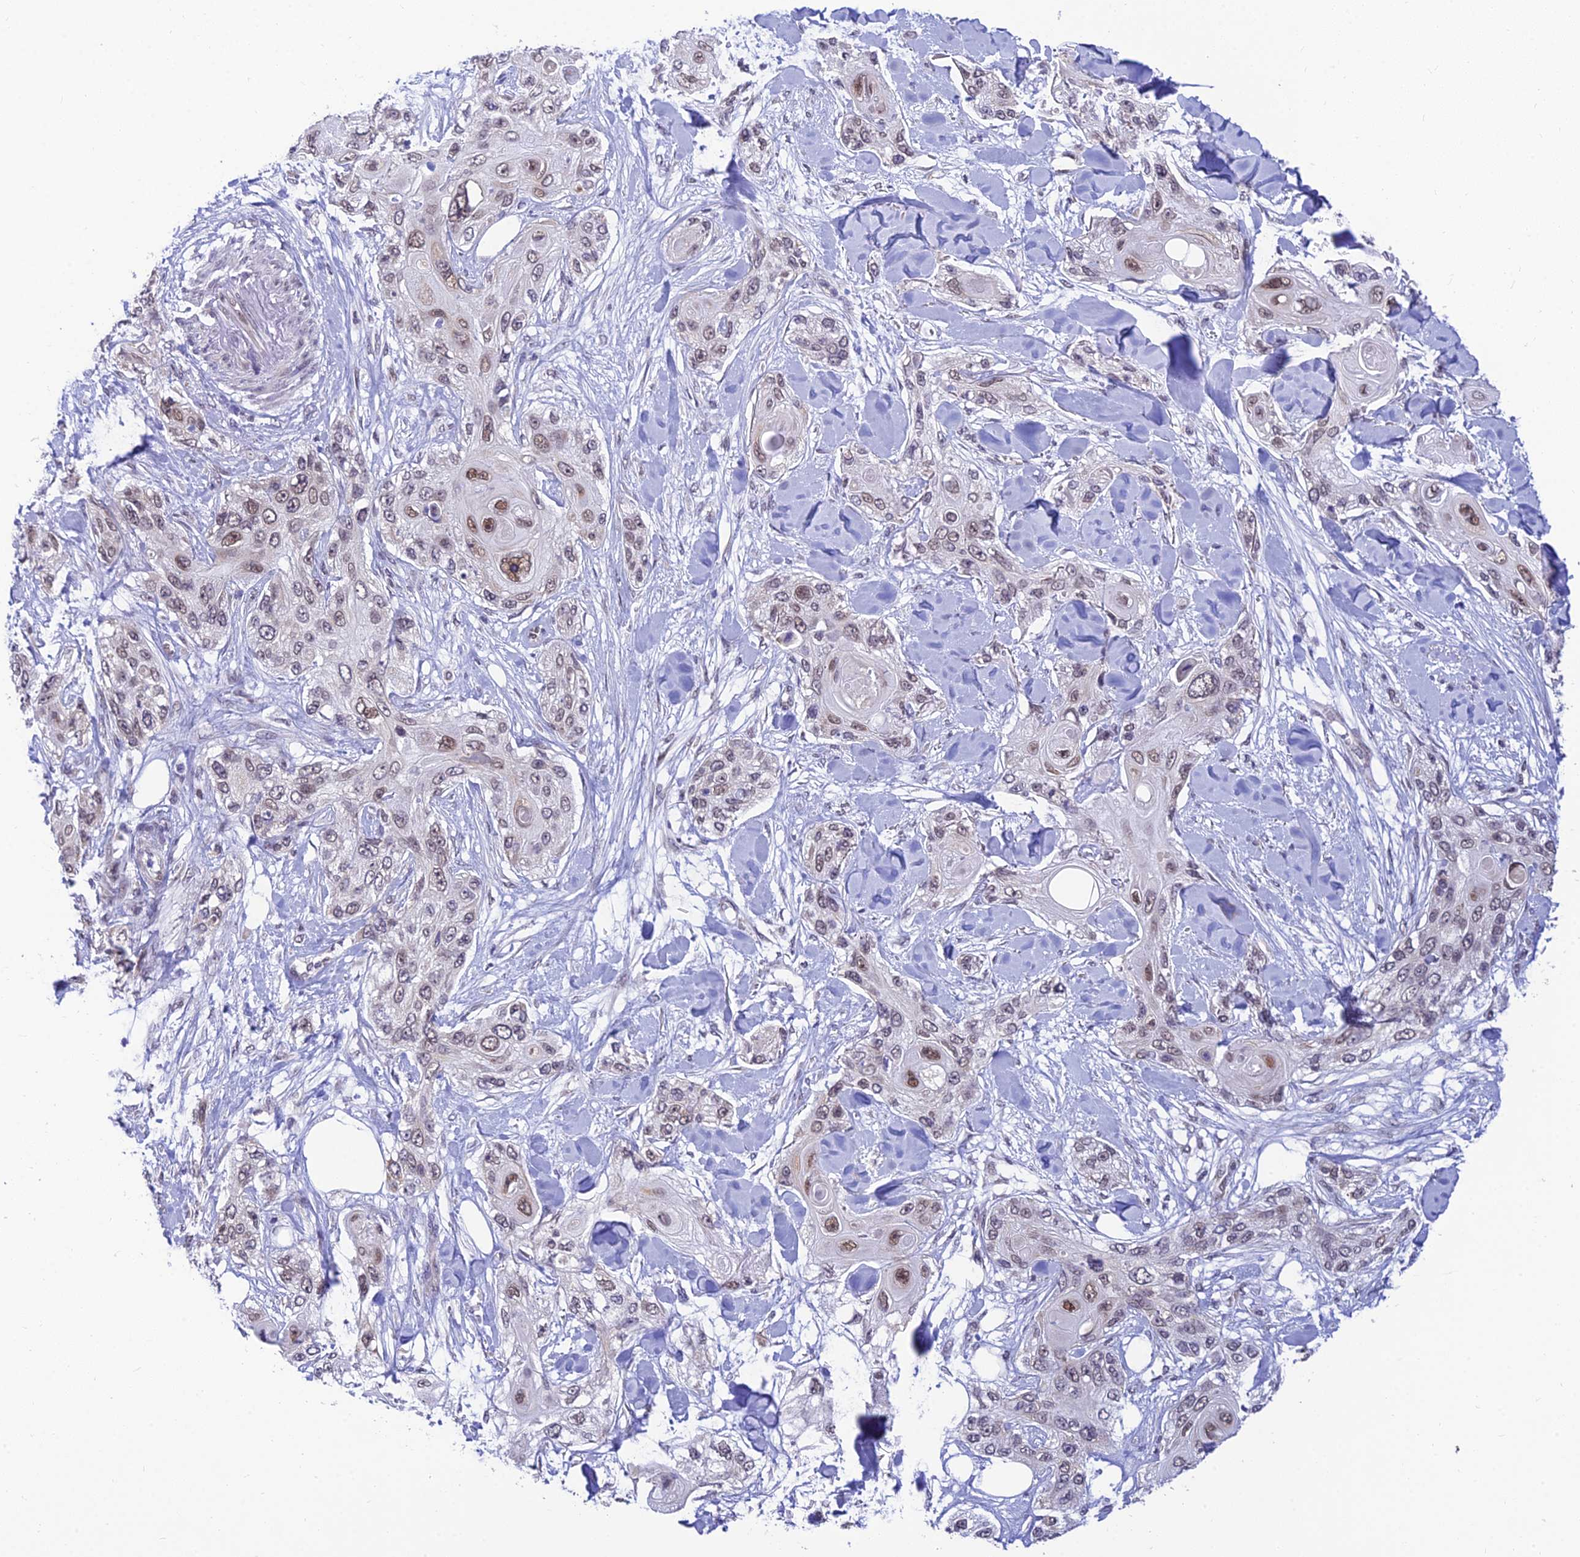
{"staining": {"intensity": "weak", "quantity": "25%-75%", "location": "nuclear"}, "tissue": "skin cancer", "cell_type": "Tumor cells", "image_type": "cancer", "snomed": [{"axis": "morphology", "description": "Normal tissue, NOS"}, {"axis": "morphology", "description": "Squamous cell carcinoma, NOS"}, {"axis": "topography", "description": "Skin"}], "caption": "This histopathology image displays skin cancer stained with immunohistochemistry to label a protein in brown. The nuclear of tumor cells show weak positivity for the protein. Nuclei are counter-stained blue.", "gene": "C2orf49", "patient": {"sex": "male", "age": 72}}